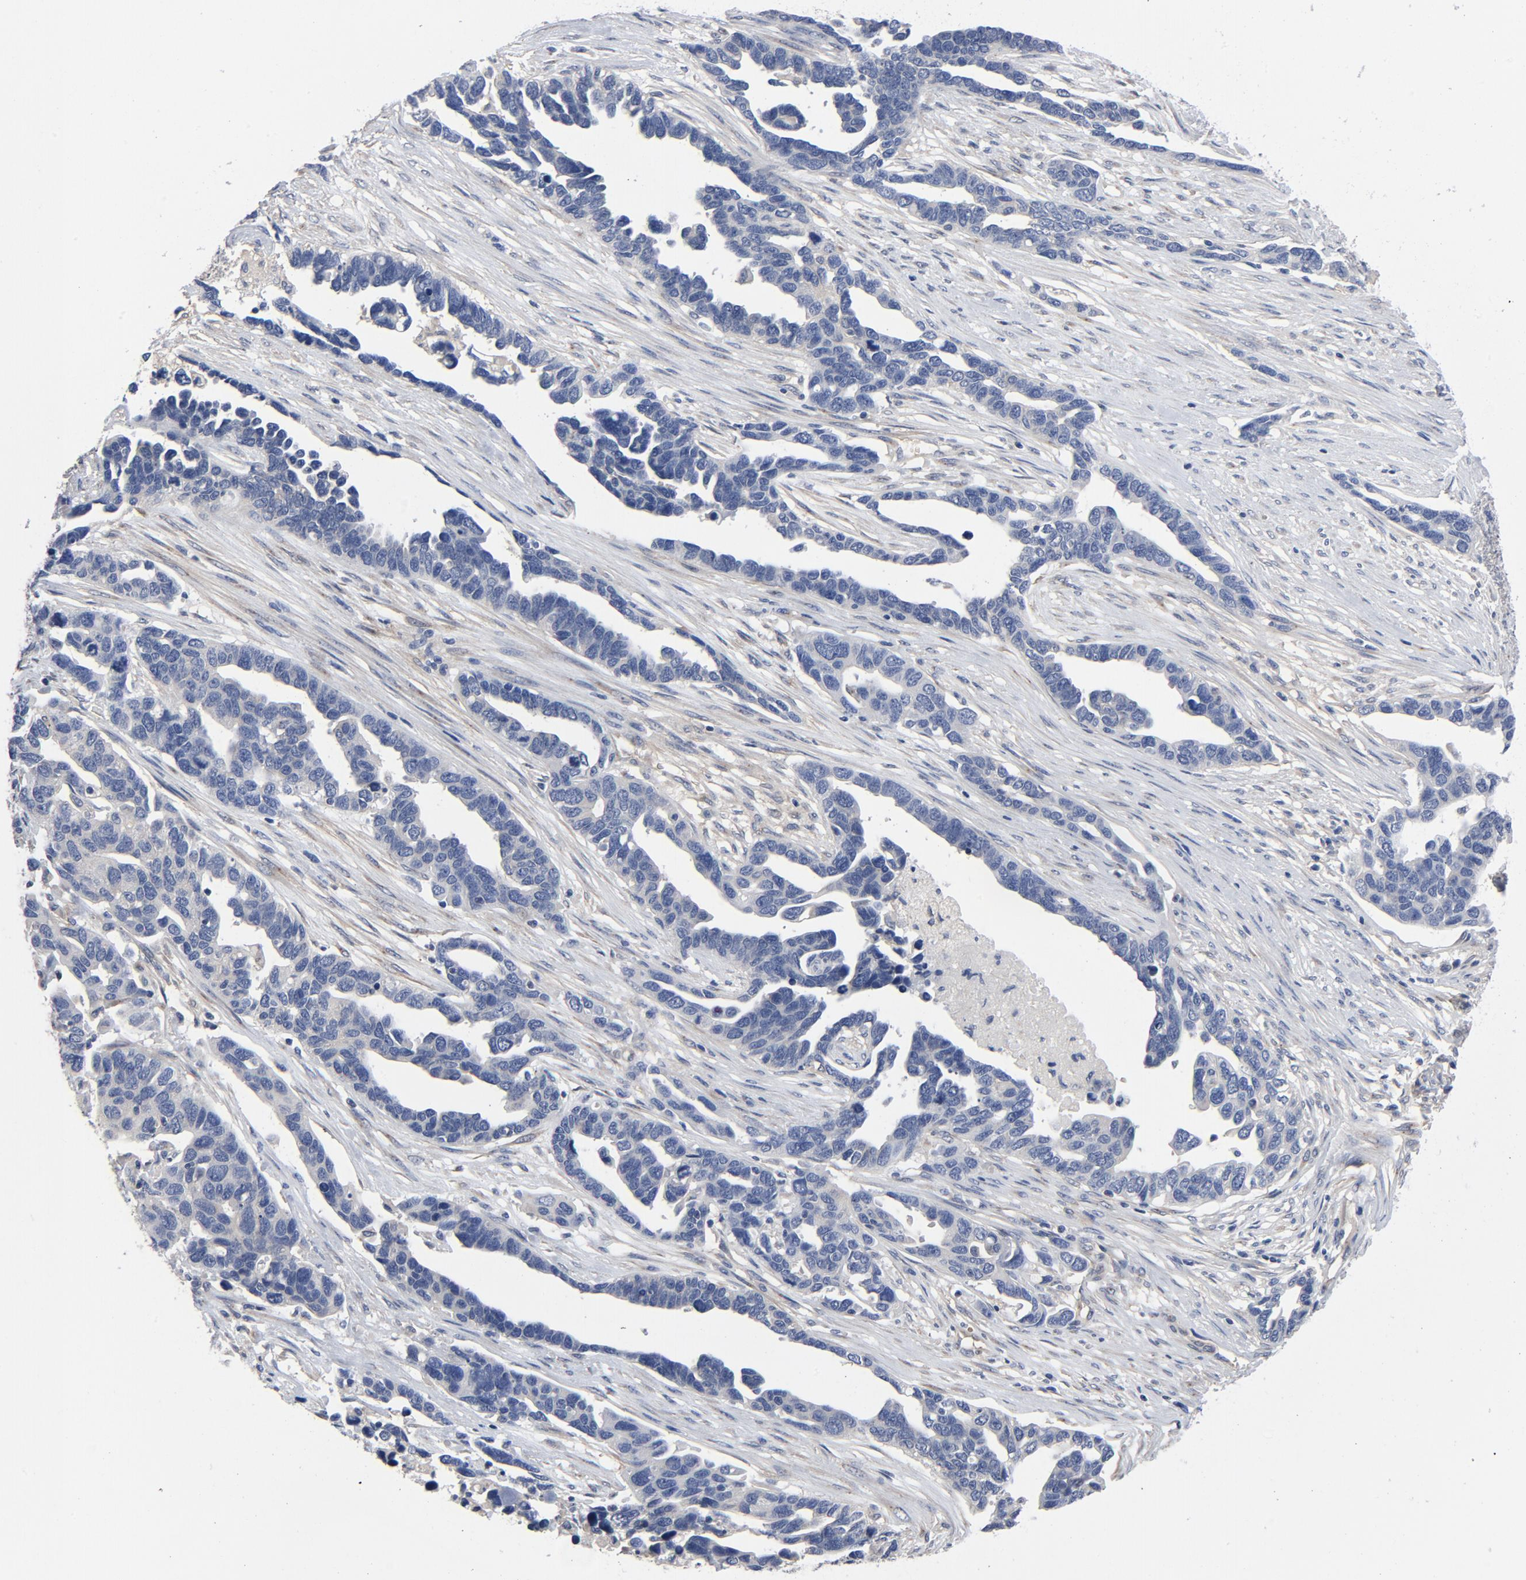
{"staining": {"intensity": "negative", "quantity": "none", "location": "none"}, "tissue": "ovarian cancer", "cell_type": "Tumor cells", "image_type": "cancer", "snomed": [{"axis": "morphology", "description": "Cystadenocarcinoma, serous, NOS"}, {"axis": "topography", "description": "Ovary"}], "caption": "An immunohistochemistry (IHC) micrograph of ovarian serous cystadenocarcinoma is shown. There is no staining in tumor cells of ovarian serous cystadenocarcinoma. (DAB (3,3'-diaminobenzidine) IHC with hematoxylin counter stain).", "gene": "DYNLT3", "patient": {"sex": "female", "age": 54}}